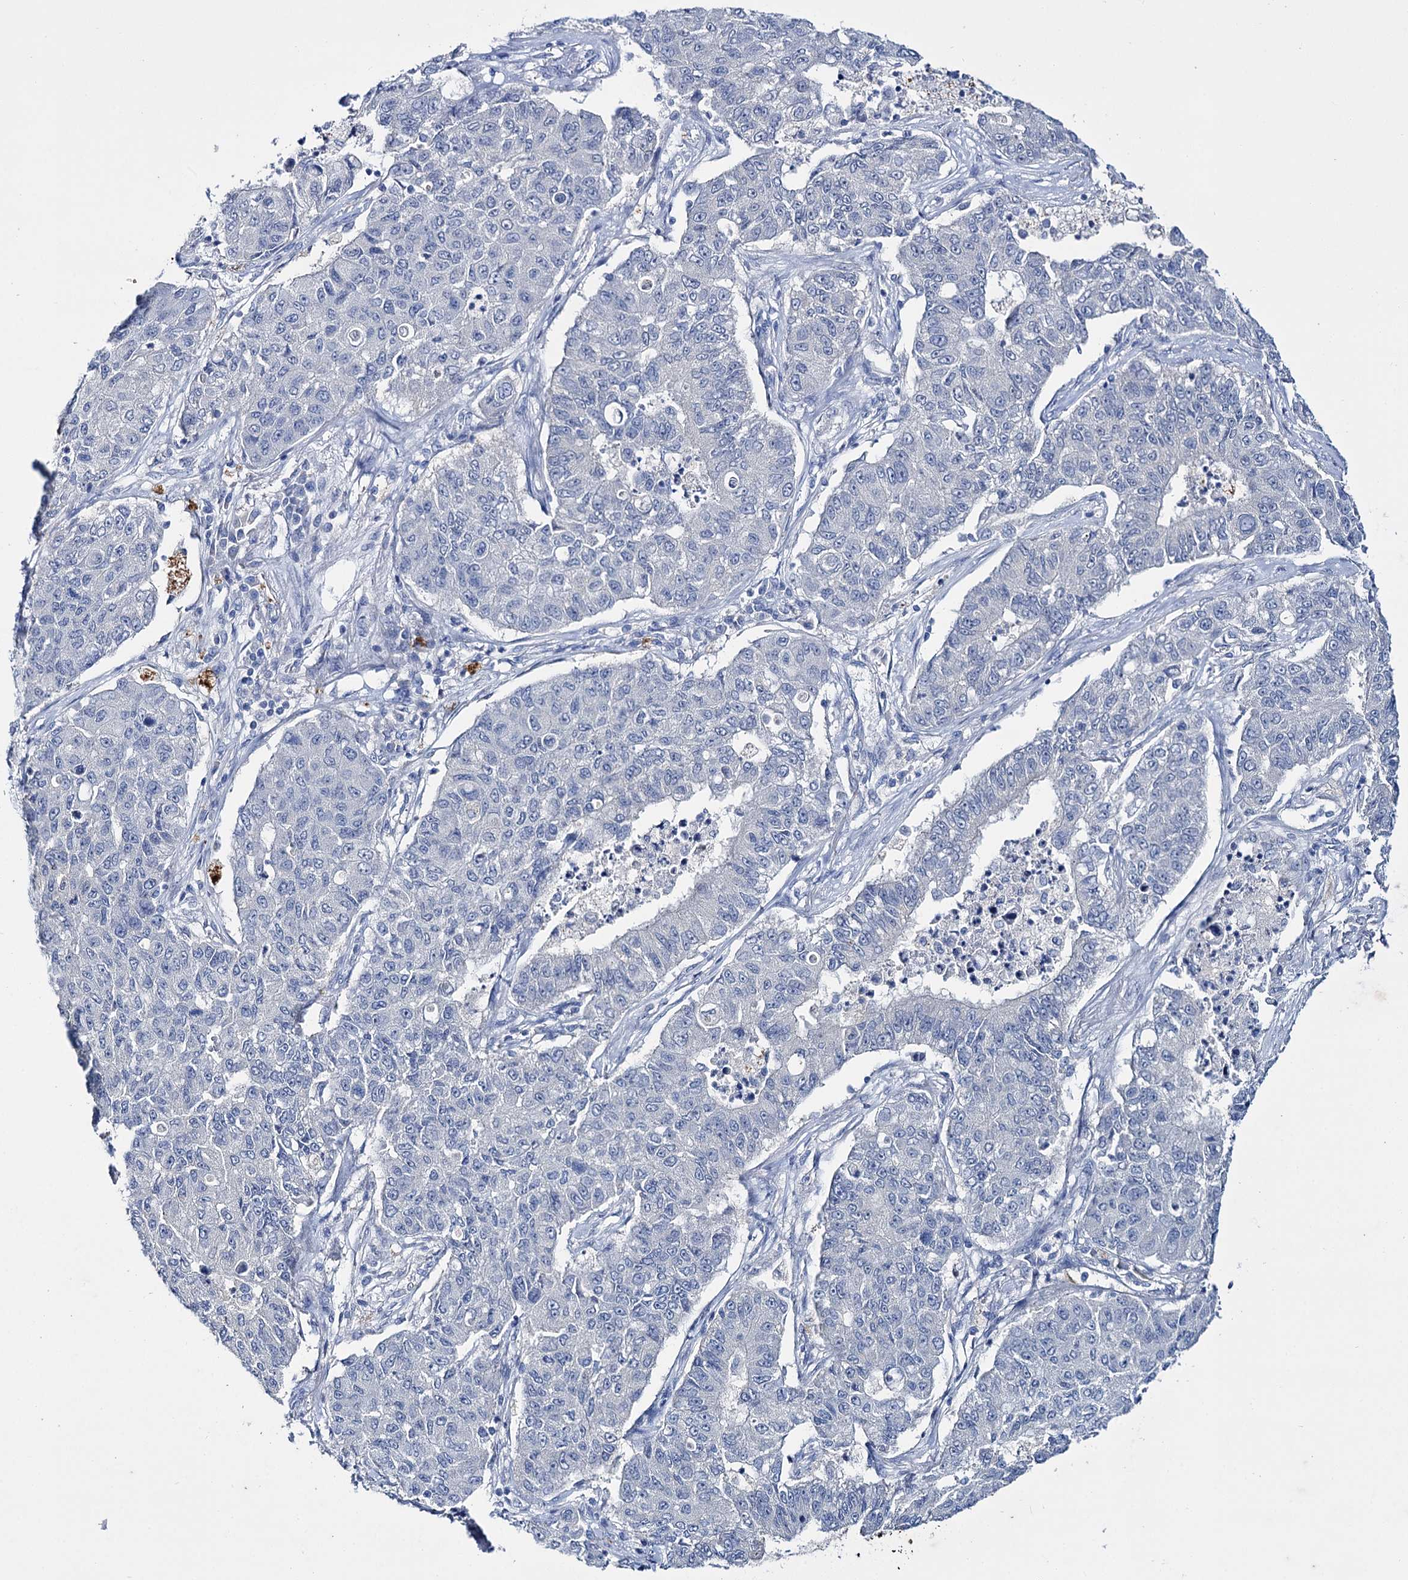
{"staining": {"intensity": "negative", "quantity": "none", "location": "none"}, "tissue": "lung cancer", "cell_type": "Tumor cells", "image_type": "cancer", "snomed": [{"axis": "morphology", "description": "Squamous cell carcinoma, NOS"}, {"axis": "topography", "description": "Lung"}], "caption": "Immunohistochemistry image of human squamous cell carcinoma (lung) stained for a protein (brown), which reveals no expression in tumor cells. Nuclei are stained in blue.", "gene": "LYZL4", "patient": {"sex": "male", "age": 74}}